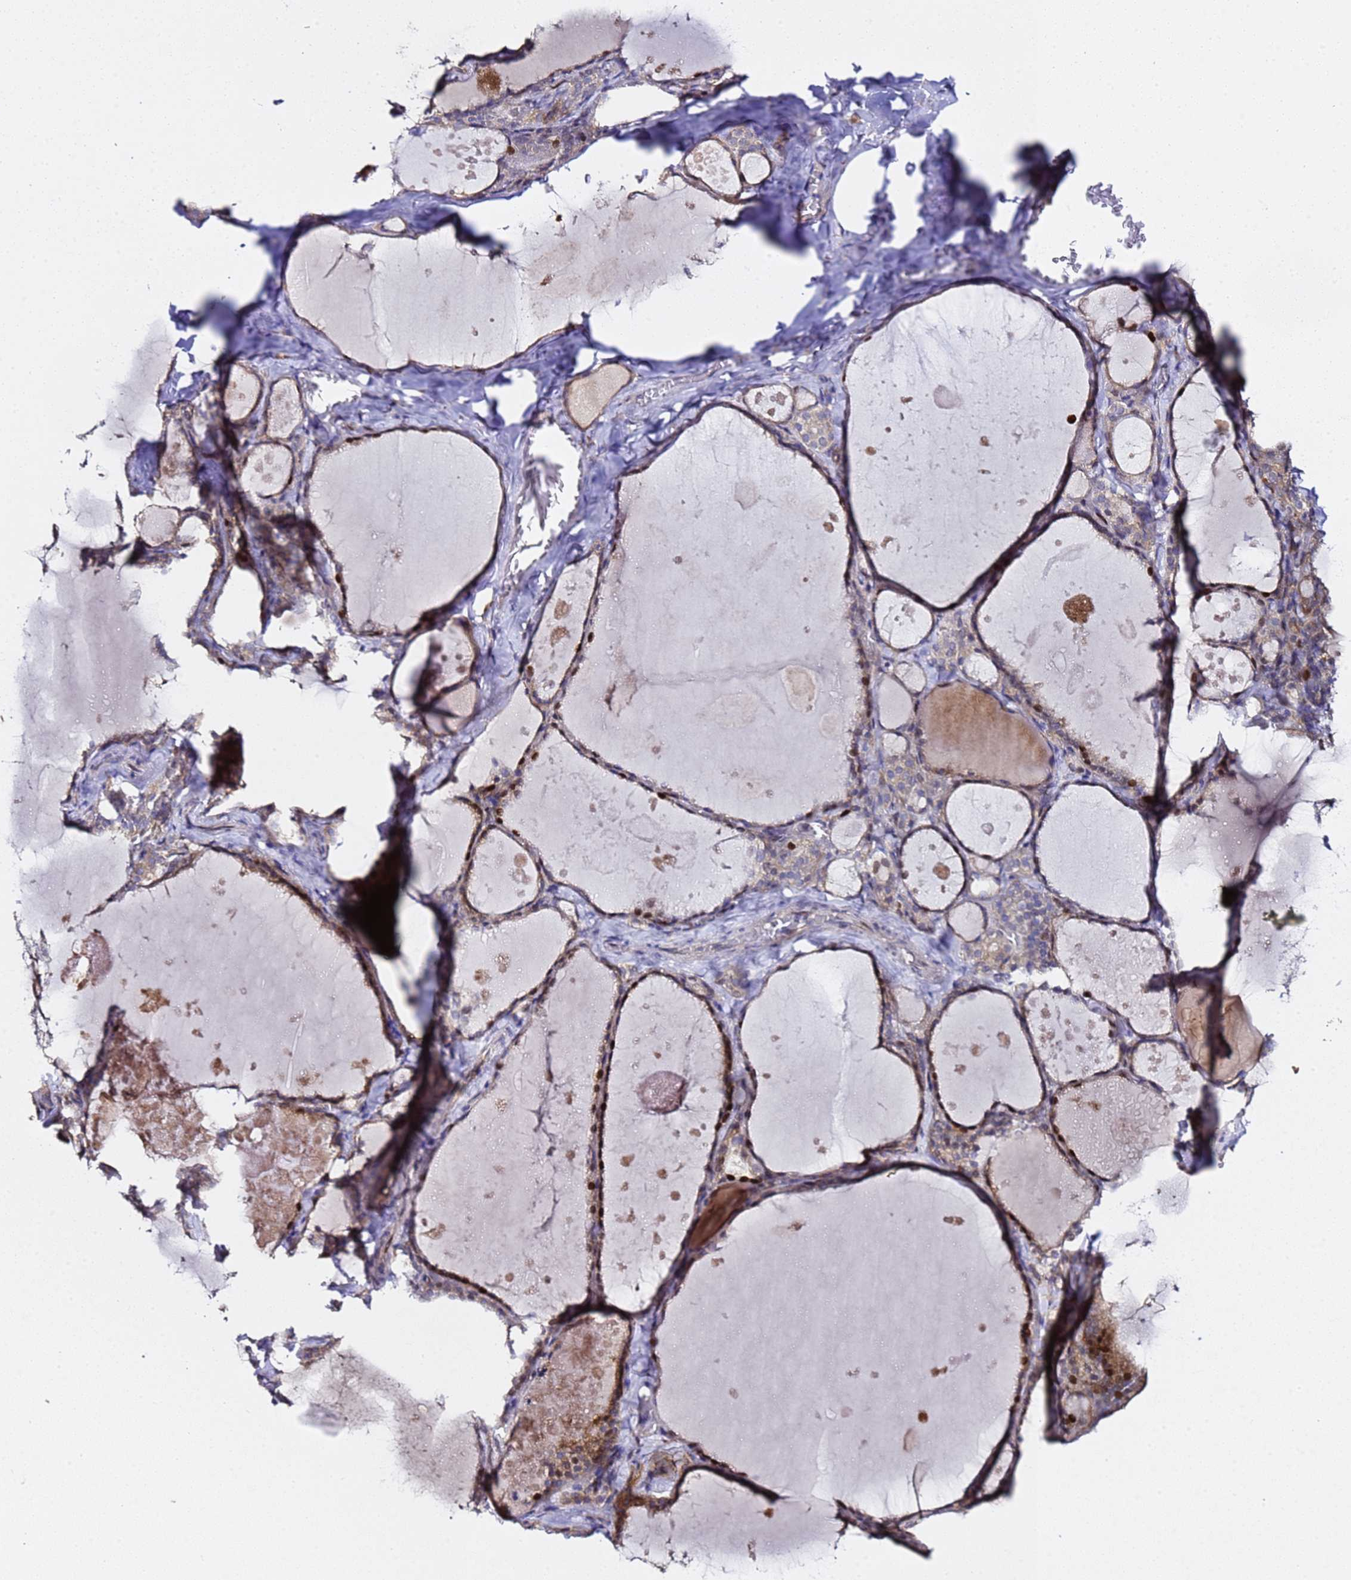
{"staining": {"intensity": "strong", "quantity": "<25%", "location": "nuclear"}, "tissue": "thyroid gland", "cell_type": "Glandular cells", "image_type": "normal", "snomed": [{"axis": "morphology", "description": "Normal tissue, NOS"}, {"axis": "topography", "description": "Thyroid gland"}], "caption": "High-magnification brightfield microscopy of normal thyroid gland stained with DAB (brown) and counterstained with hematoxylin (blue). glandular cells exhibit strong nuclear expression is seen in approximately<25% of cells.", "gene": "ALG3", "patient": {"sex": "male", "age": 56}}